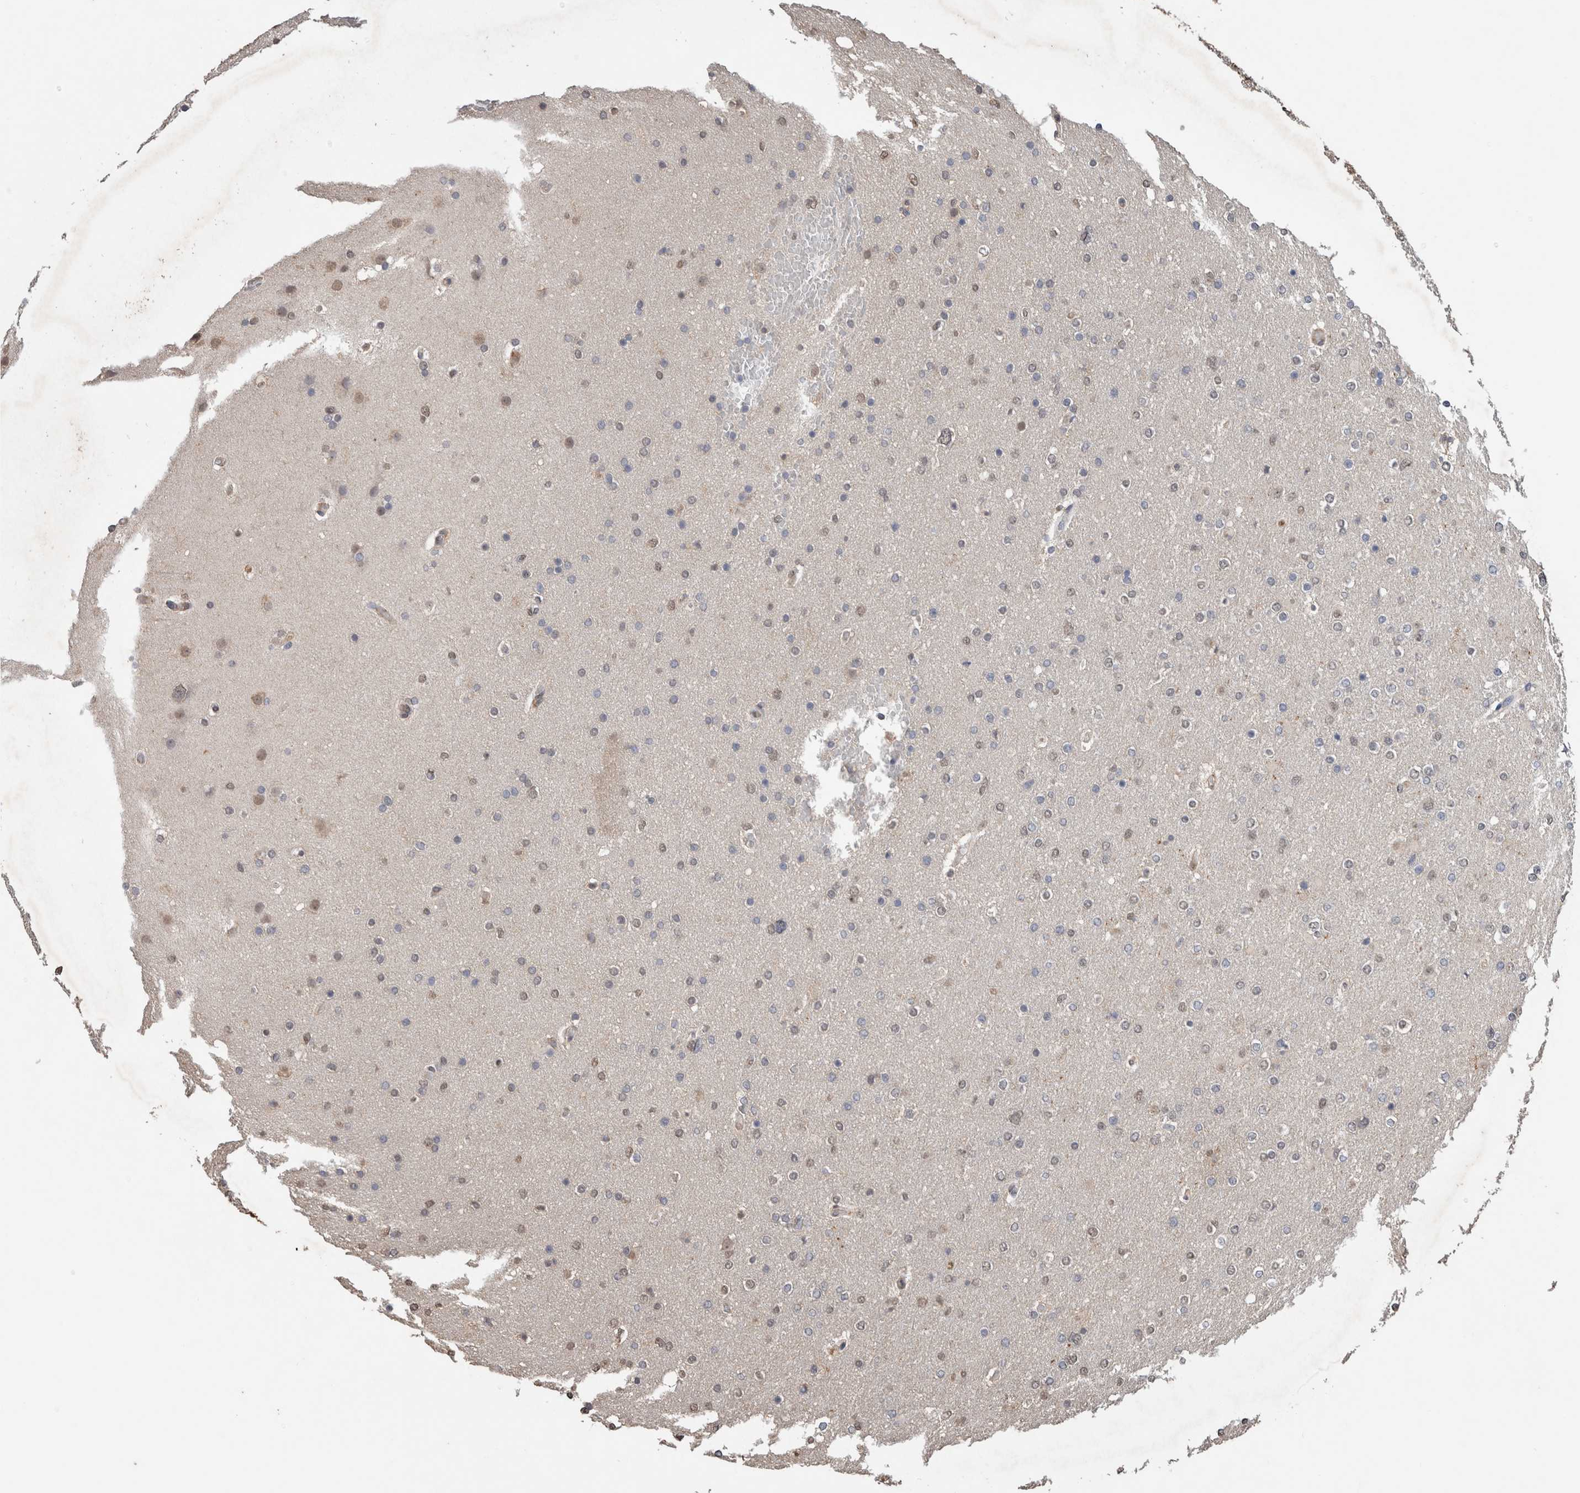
{"staining": {"intensity": "negative", "quantity": "none", "location": "none"}, "tissue": "glioma", "cell_type": "Tumor cells", "image_type": "cancer", "snomed": [{"axis": "morphology", "description": "Glioma, malignant, High grade"}, {"axis": "topography", "description": "Cerebral cortex"}], "caption": "Immunohistochemistry image of human glioma stained for a protein (brown), which displays no positivity in tumor cells.", "gene": "S100A10", "patient": {"sex": "female", "age": 36}}